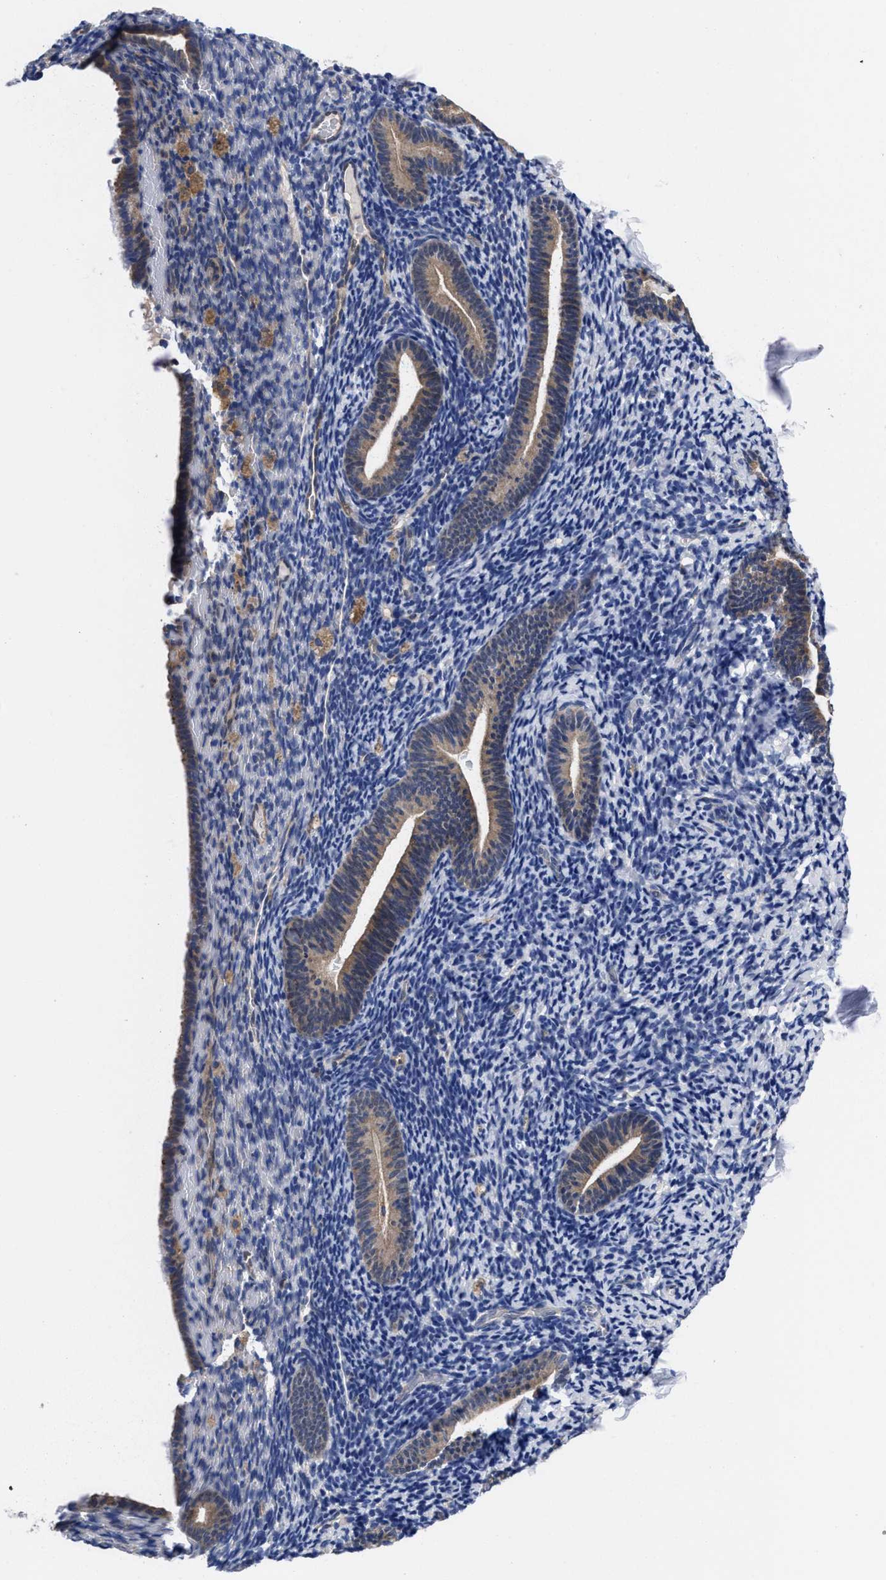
{"staining": {"intensity": "weak", "quantity": "<25%", "location": "cytoplasmic/membranous"}, "tissue": "endometrium", "cell_type": "Cells in endometrial stroma", "image_type": "normal", "snomed": [{"axis": "morphology", "description": "Normal tissue, NOS"}, {"axis": "topography", "description": "Endometrium"}], "caption": "This is an IHC image of normal human endometrium. There is no positivity in cells in endometrial stroma.", "gene": "TXNDC17", "patient": {"sex": "female", "age": 51}}